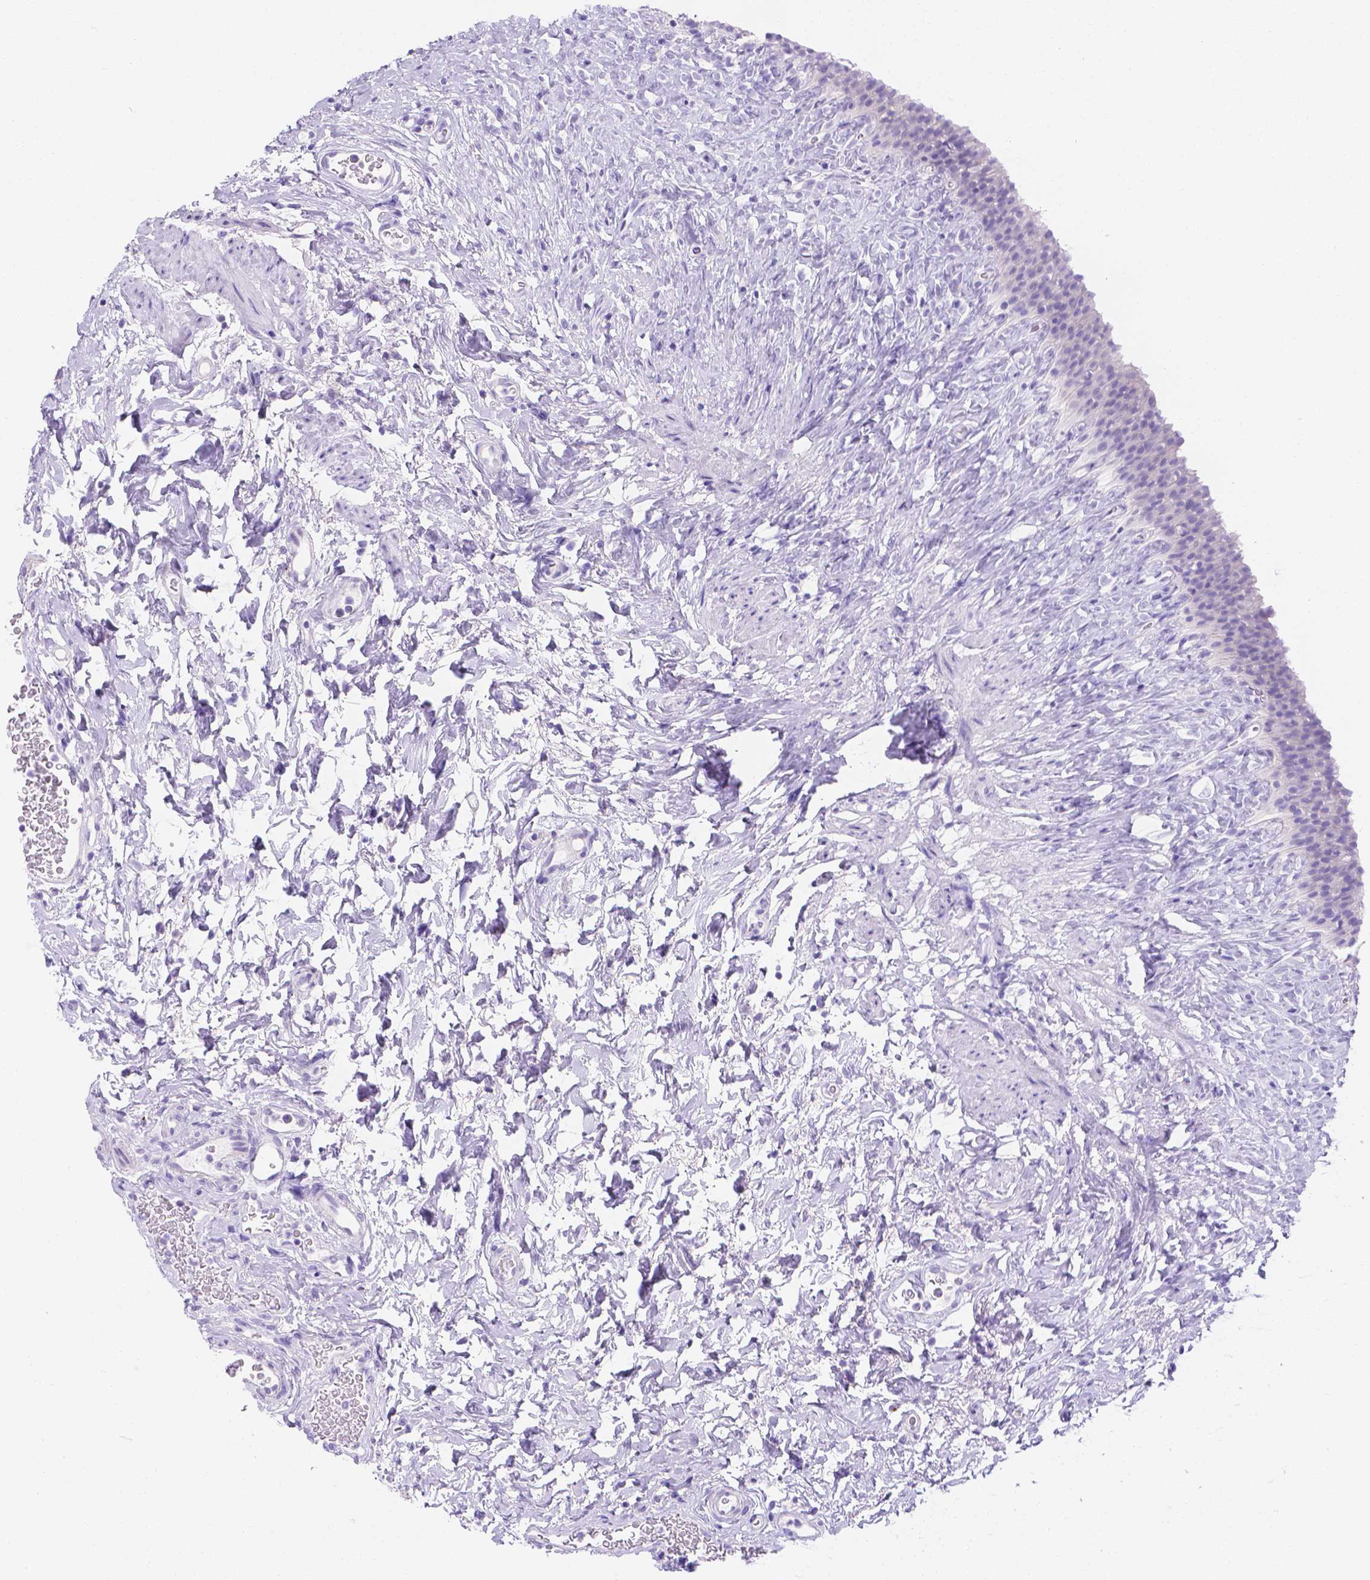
{"staining": {"intensity": "negative", "quantity": "none", "location": "none"}, "tissue": "urinary bladder", "cell_type": "Urothelial cells", "image_type": "normal", "snomed": [{"axis": "morphology", "description": "Normal tissue, NOS"}, {"axis": "topography", "description": "Urinary bladder"}], "caption": "Micrograph shows no significant protein positivity in urothelial cells of benign urinary bladder.", "gene": "MLN", "patient": {"sex": "male", "age": 76}}